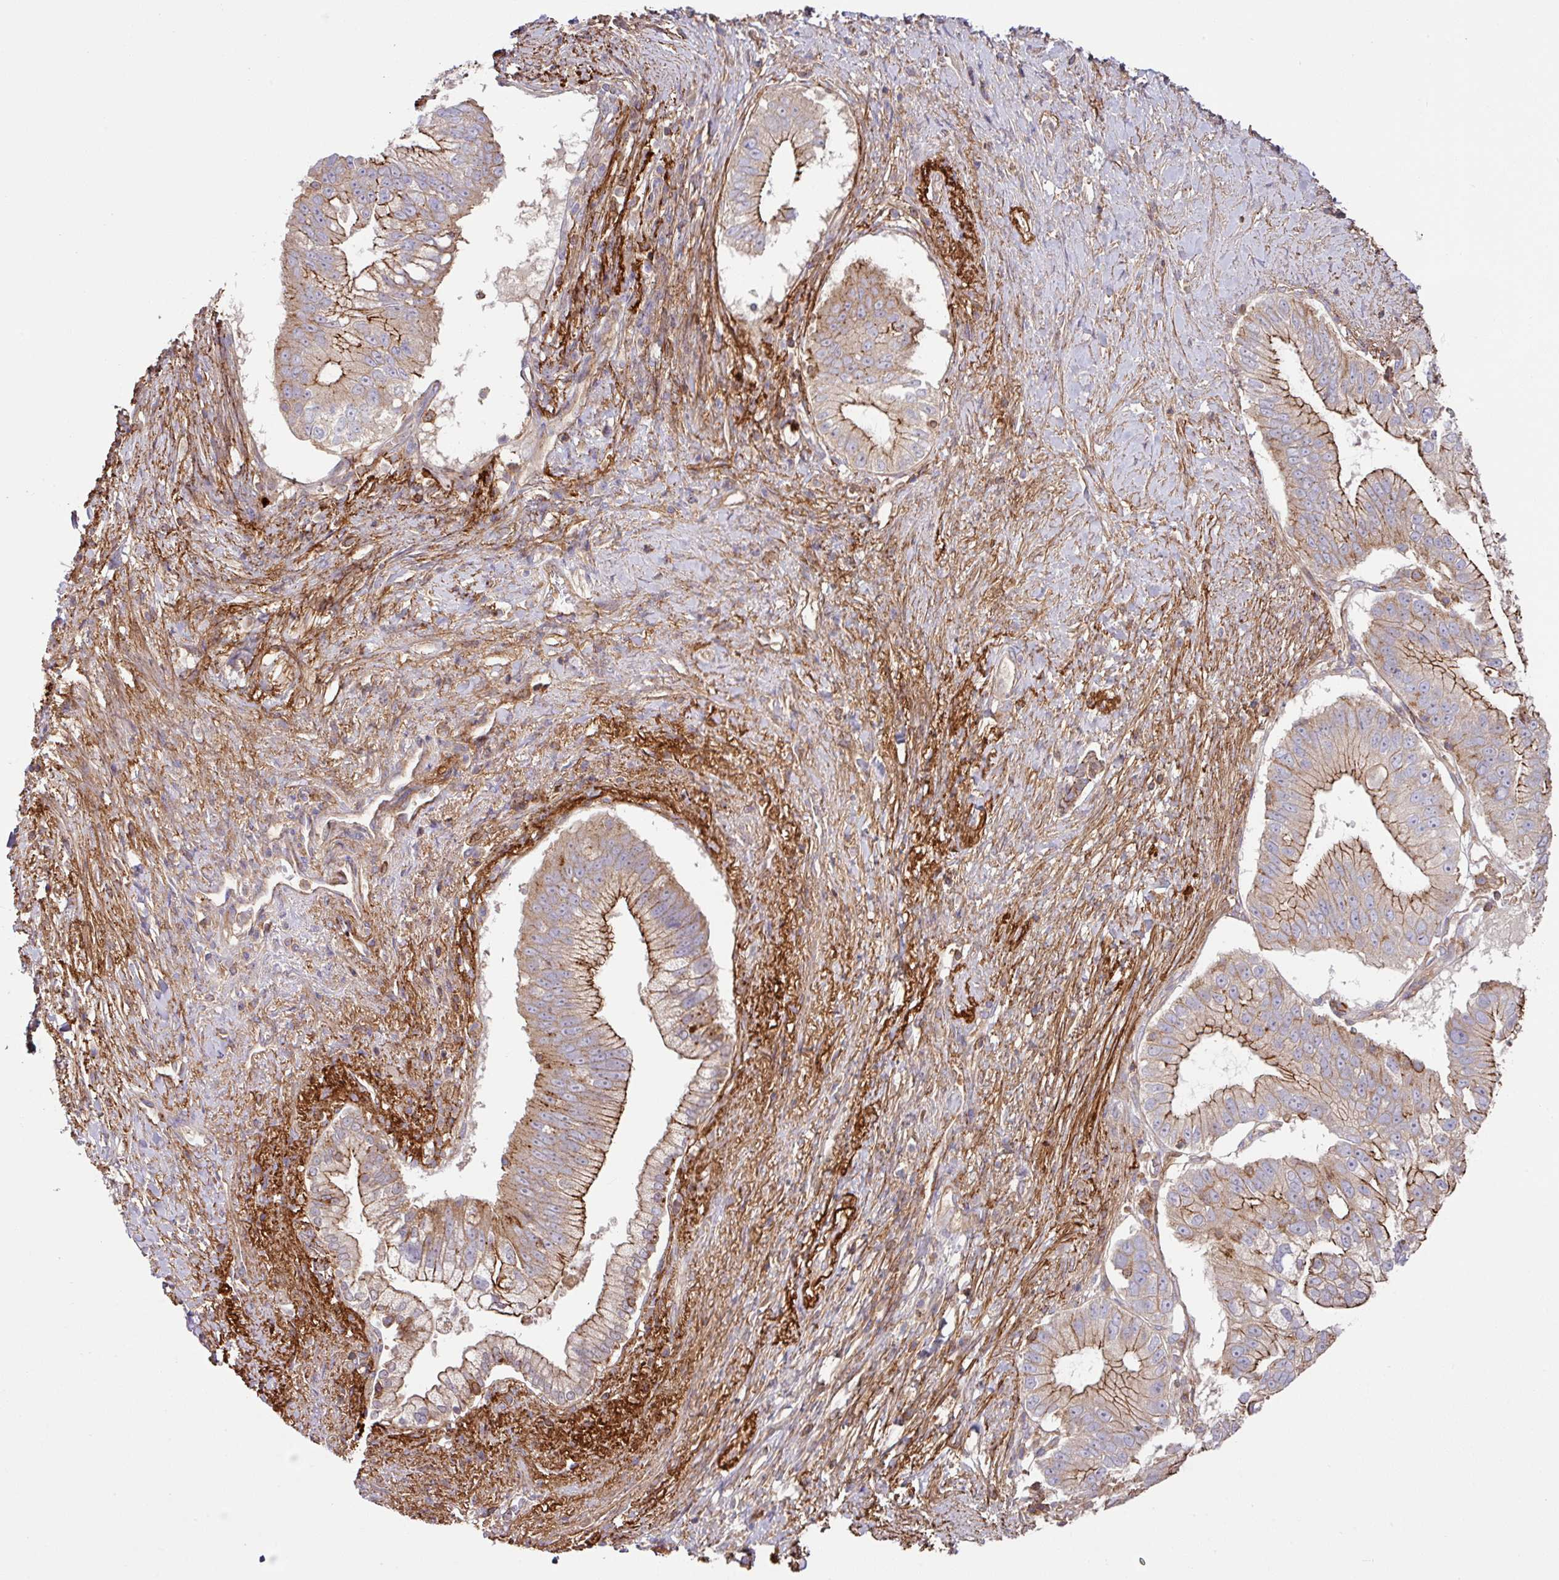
{"staining": {"intensity": "moderate", "quantity": "25%-75%", "location": "cytoplasmic/membranous"}, "tissue": "pancreatic cancer", "cell_type": "Tumor cells", "image_type": "cancer", "snomed": [{"axis": "morphology", "description": "Adenocarcinoma, NOS"}, {"axis": "topography", "description": "Pancreas"}], "caption": "A micrograph of pancreatic cancer stained for a protein reveals moderate cytoplasmic/membranous brown staining in tumor cells.", "gene": "RIC1", "patient": {"sex": "male", "age": 70}}